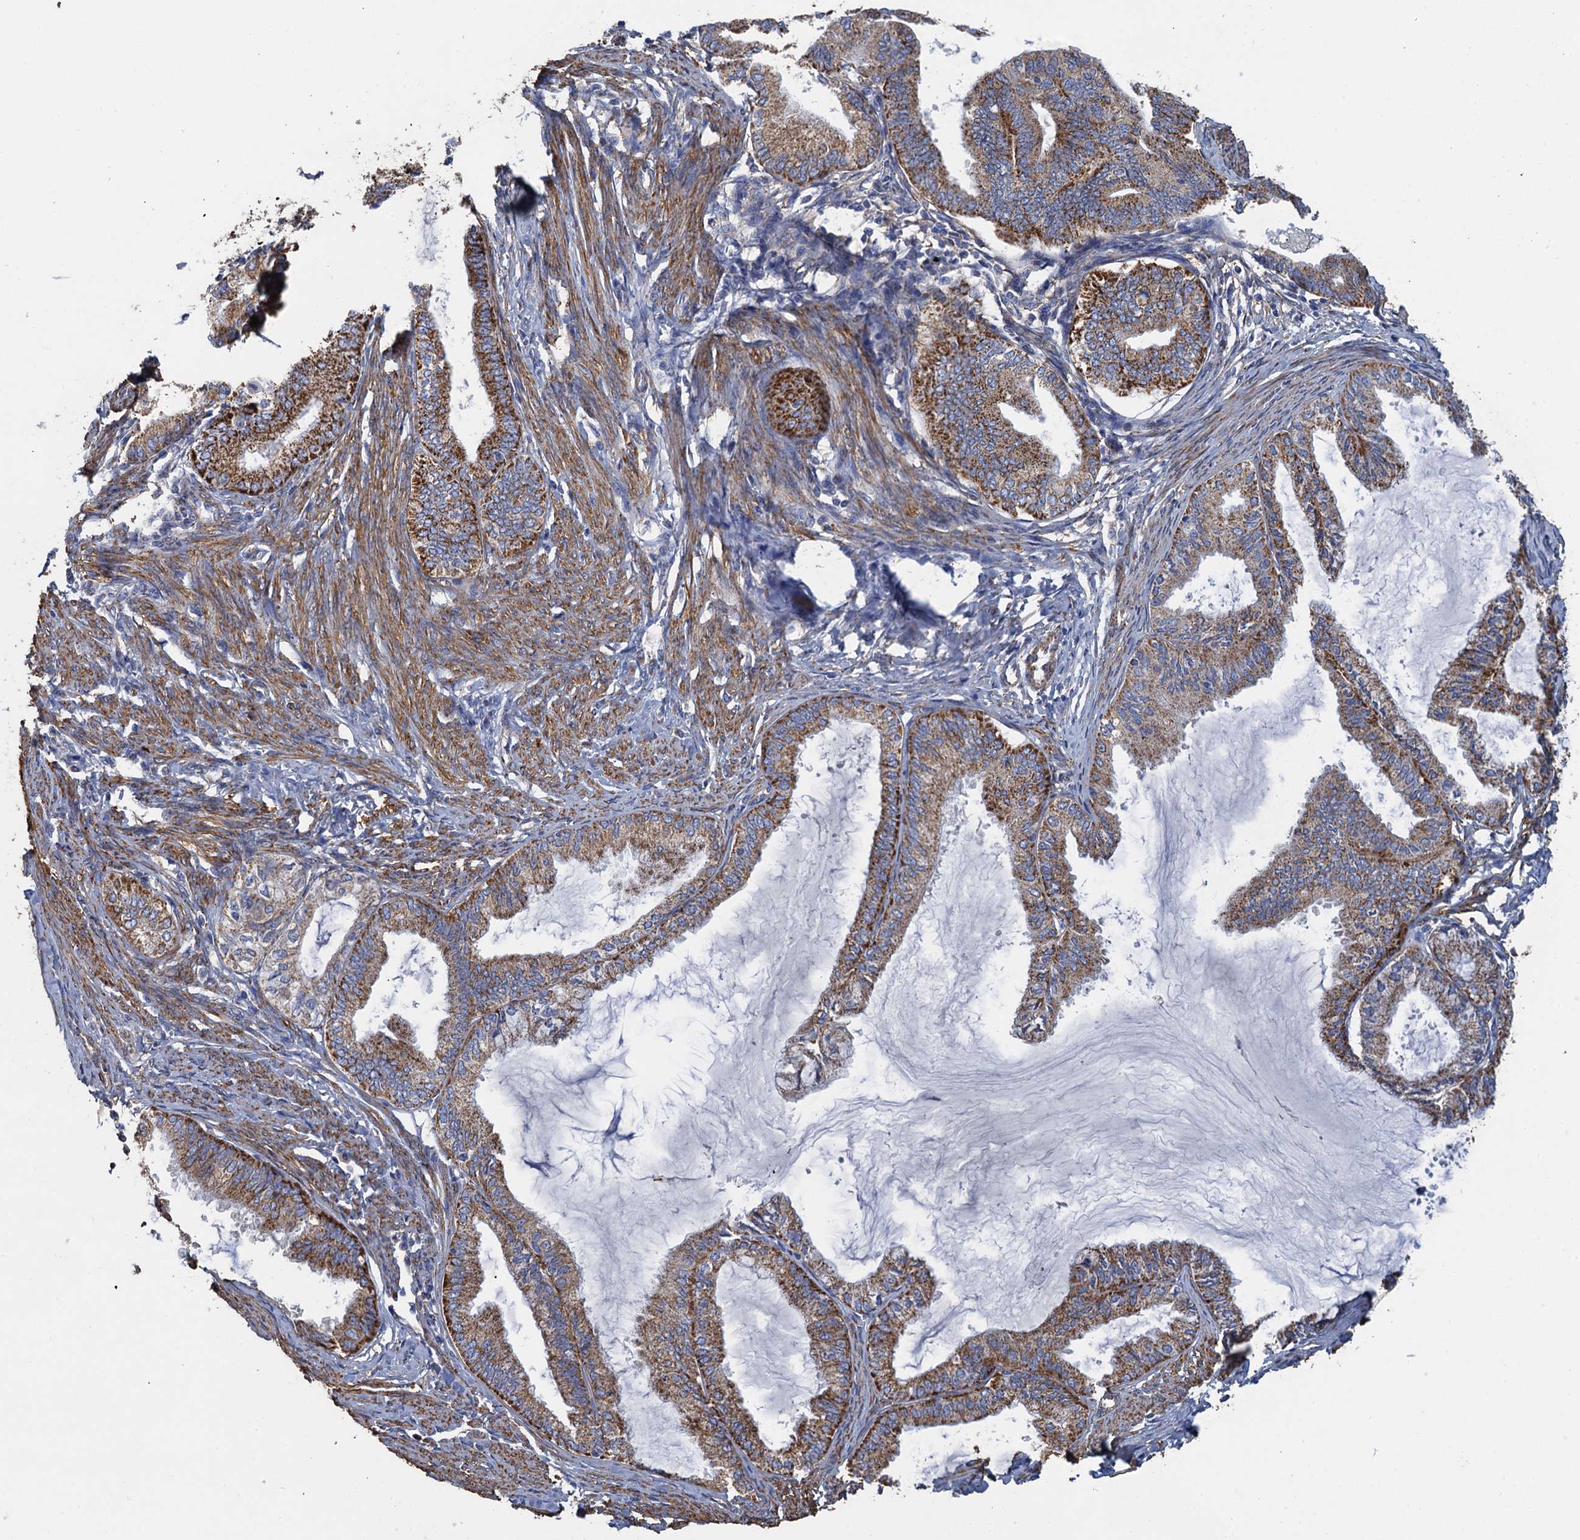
{"staining": {"intensity": "moderate", "quantity": ">75%", "location": "cytoplasmic/membranous"}, "tissue": "endometrial cancer", "cell_type": "Tumor cells", "image_type": "cancer", "snomed": [{"axis": "morphology", "description": "Adenocarcinoma, NOS"}, {"axis": "topography", "description": "Endometrium"}], "caption": "The image reveals staining of endometrial cancer, revealing moderate cytoplasmic/membranous protein expression (brown color) within tumor cells. The staining is performed using DAB (3,3'-diaminobenzidine) brown chromogen to label protein expression. The nuclei are counter-stained blue using hematoxylin.", "gene": "GCSH", "patient": {"sex": "female", "age": 86}}